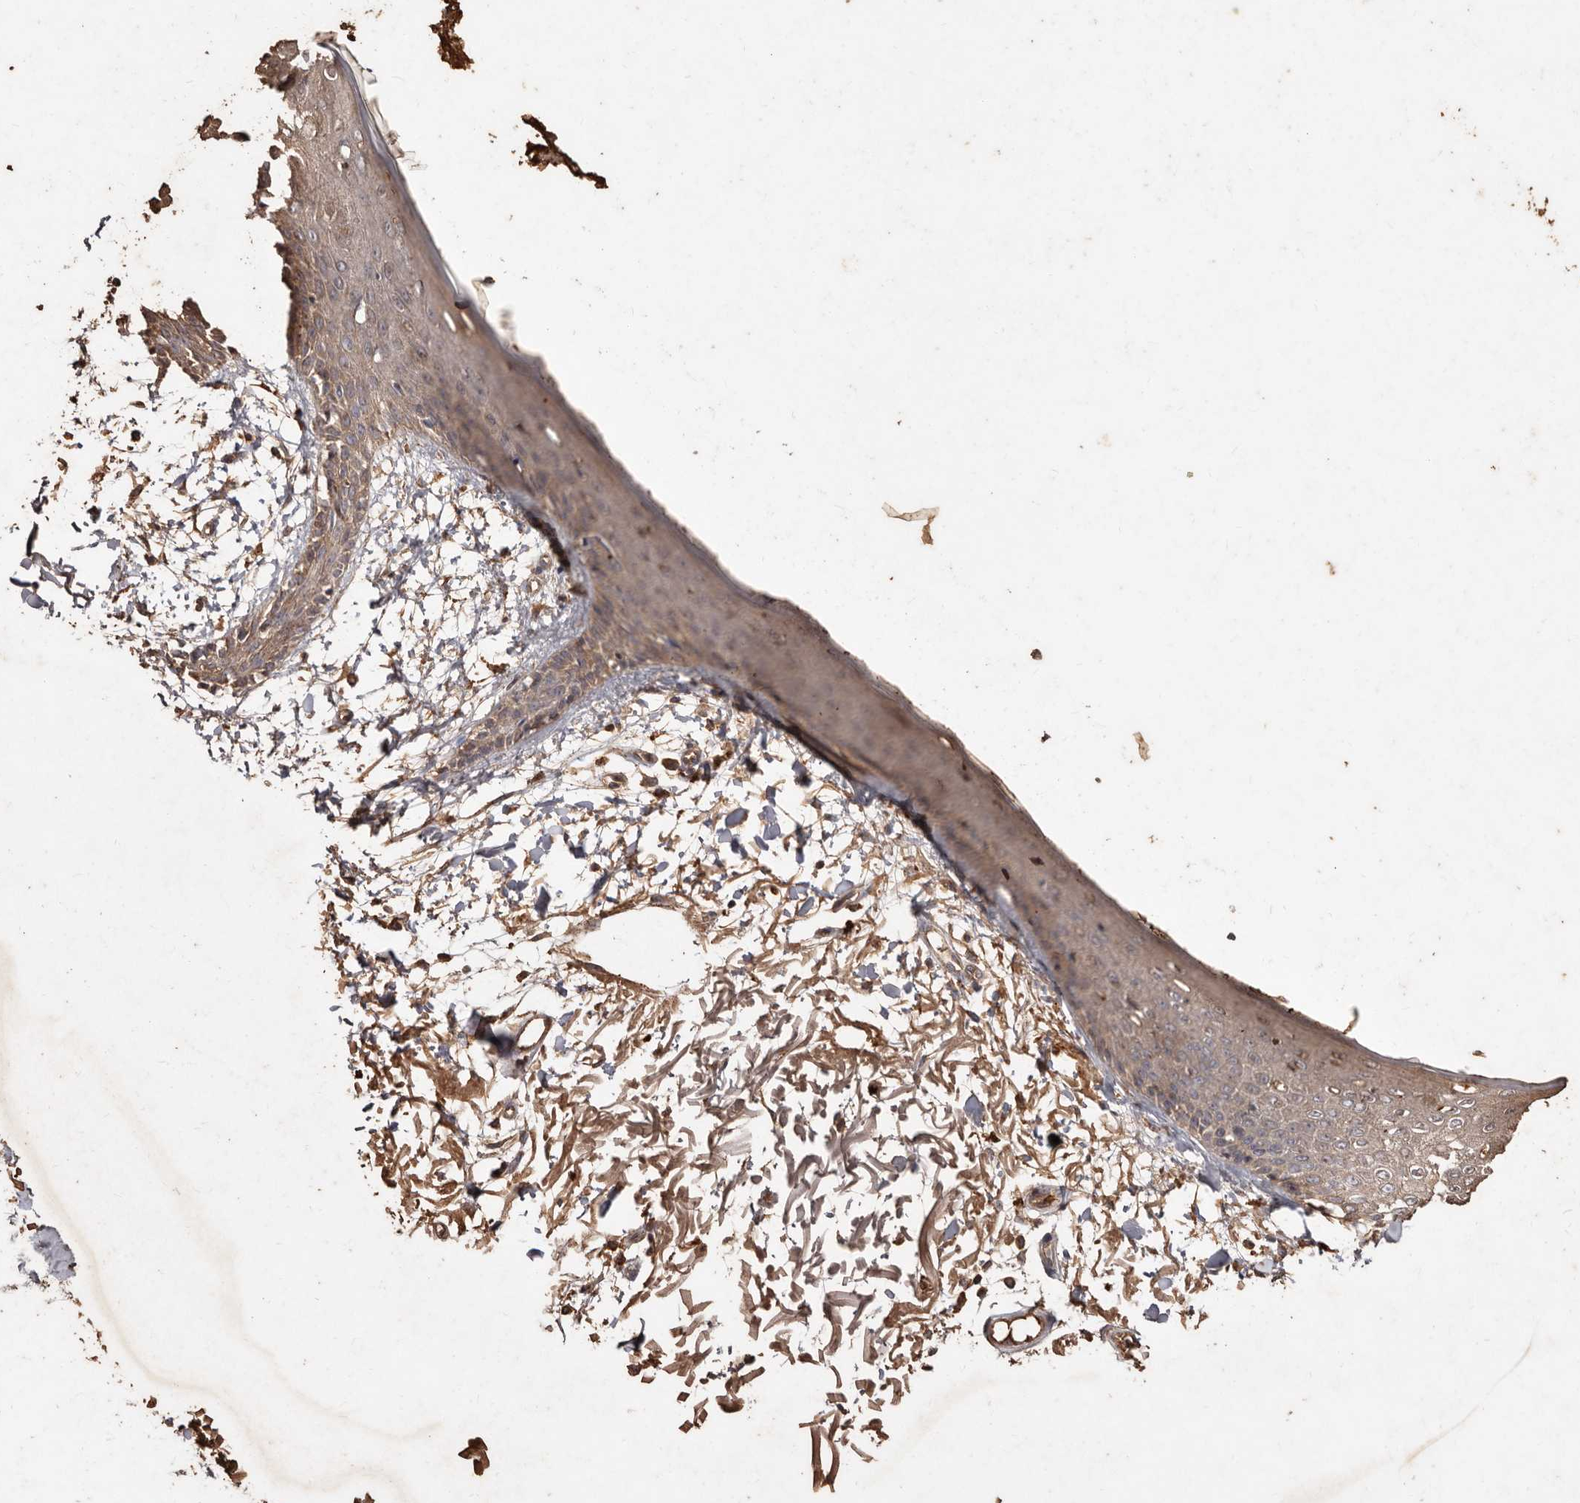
{"staining": {"intensity": "moderate", "quantity": ">75%", "location": "cytoplasmic/membranous"}, "tissue": "skin", "cell_type": "Fibroblasts", "image_type": "normal", "snomed": [{"axis": "morphology", "description": "Normal tissue, NOS"}, {"axis": "morphology", "description": "Squamous cell carcinoma, NOS"}, {"axis": "topography", "description": "Skin"}, {"axis": "topography", "description": "Peripheral nerve tissue"}], "caption": "Moderate cytoplasmic/membranous staining for a protein is present in about >75% of fibroblasts of normal skin using IHC.", "gene": "FARS2", "patient": {"sex": "male", "age": 83}}